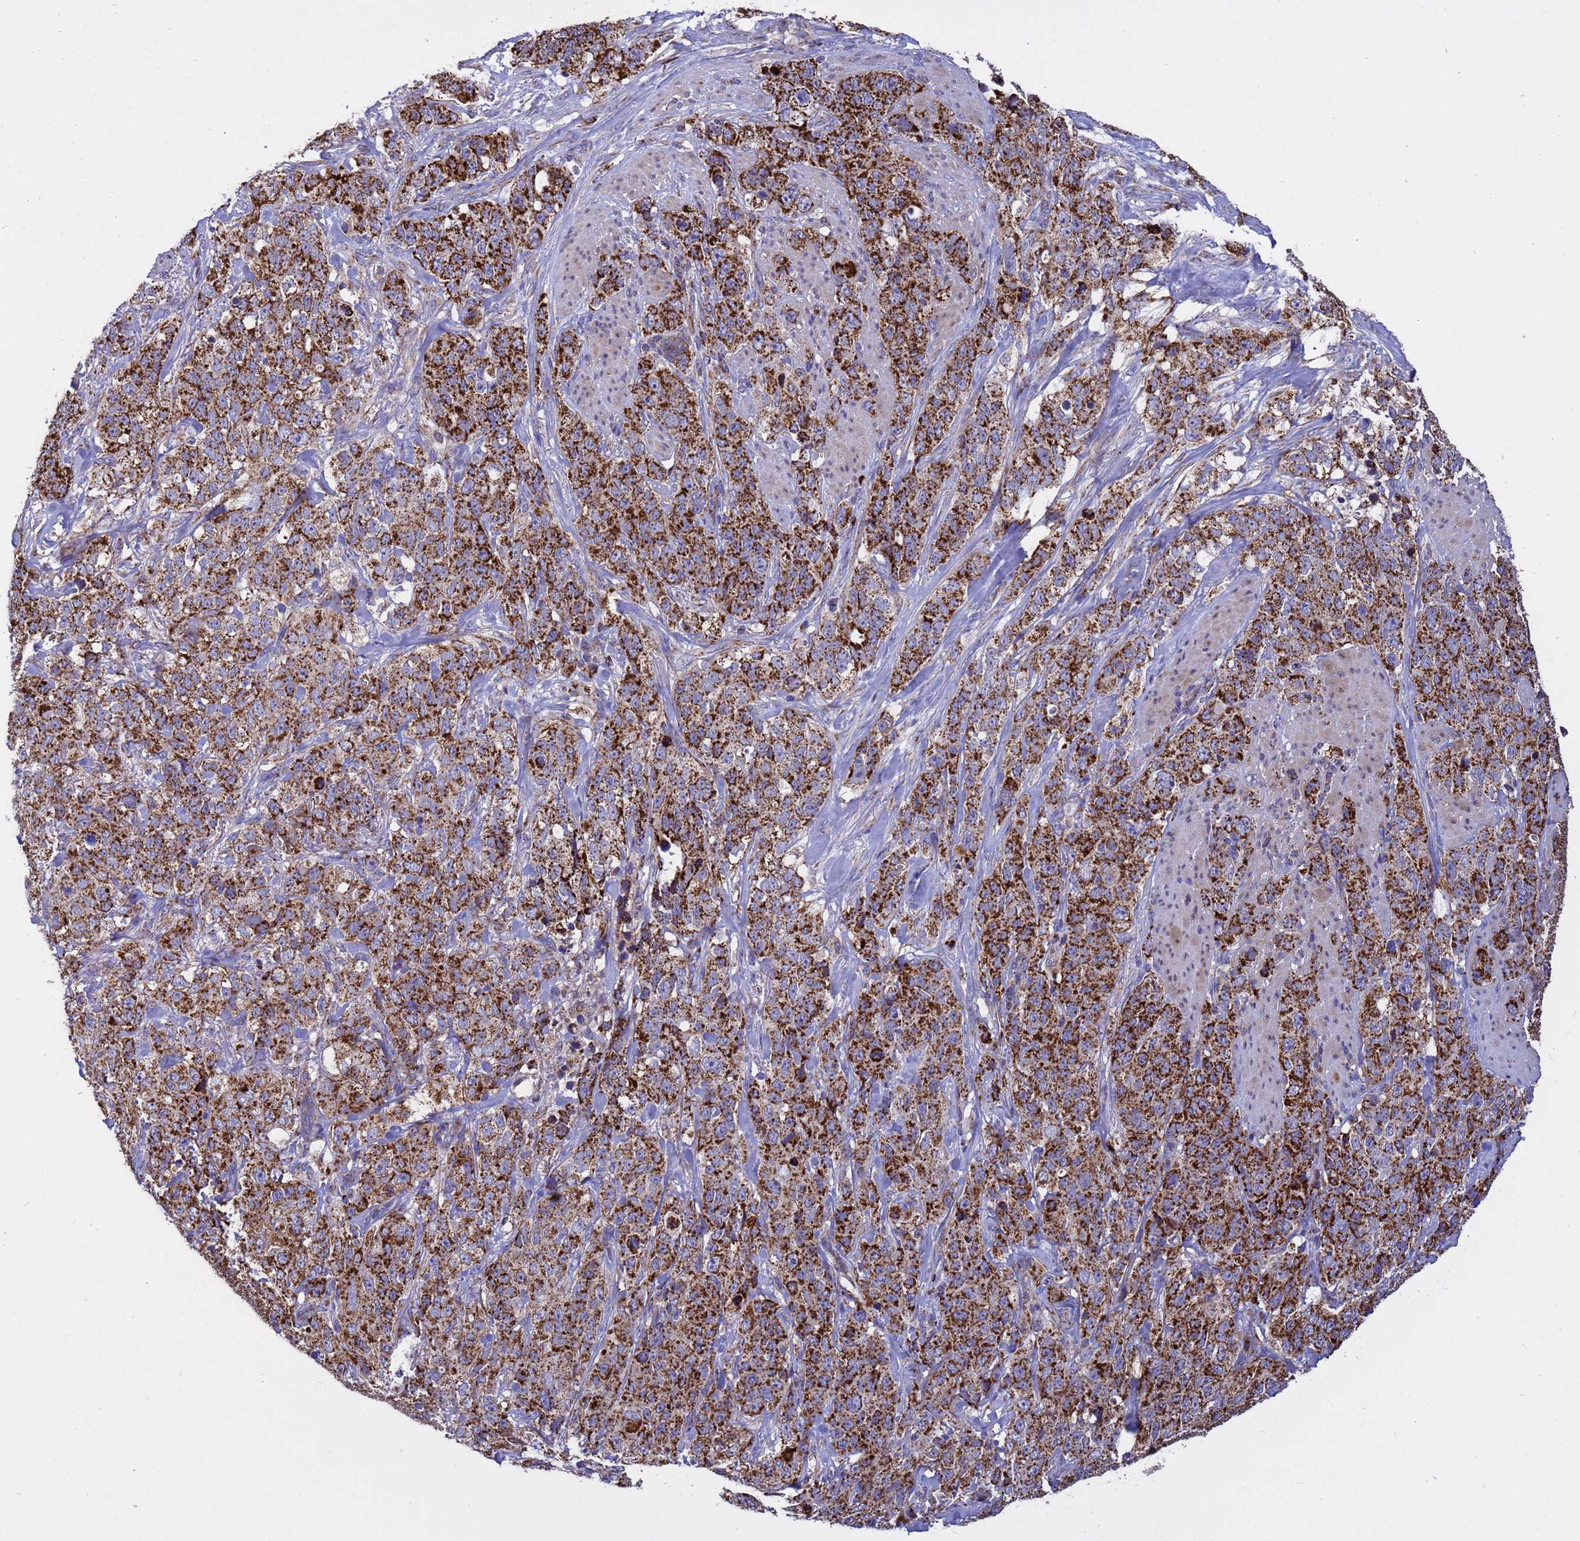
{"staining": {"intensity": "strong", "quantity": ">75%", "location": "cytoplasmic/membranous"}, "tissue": "stomach cancer", "cell_type": "Tumor cells", "image_type": "cancer", "snomed": [{"axis": "morphology", "description": "Adenocarcinoma, NOS"}, {"axis": "topography", "description": "Stomach"}], "caption": "An immunohistochemistry (IHC) image of tumor tissue is shown. Protein staining in brown labels strong cytoplasmic/membranous positivity in stomach cancer (adenocarcinoma) within tumor cells.", "gene": "TUBGCP3", "patient": {"sex": "male", "age": 48}}